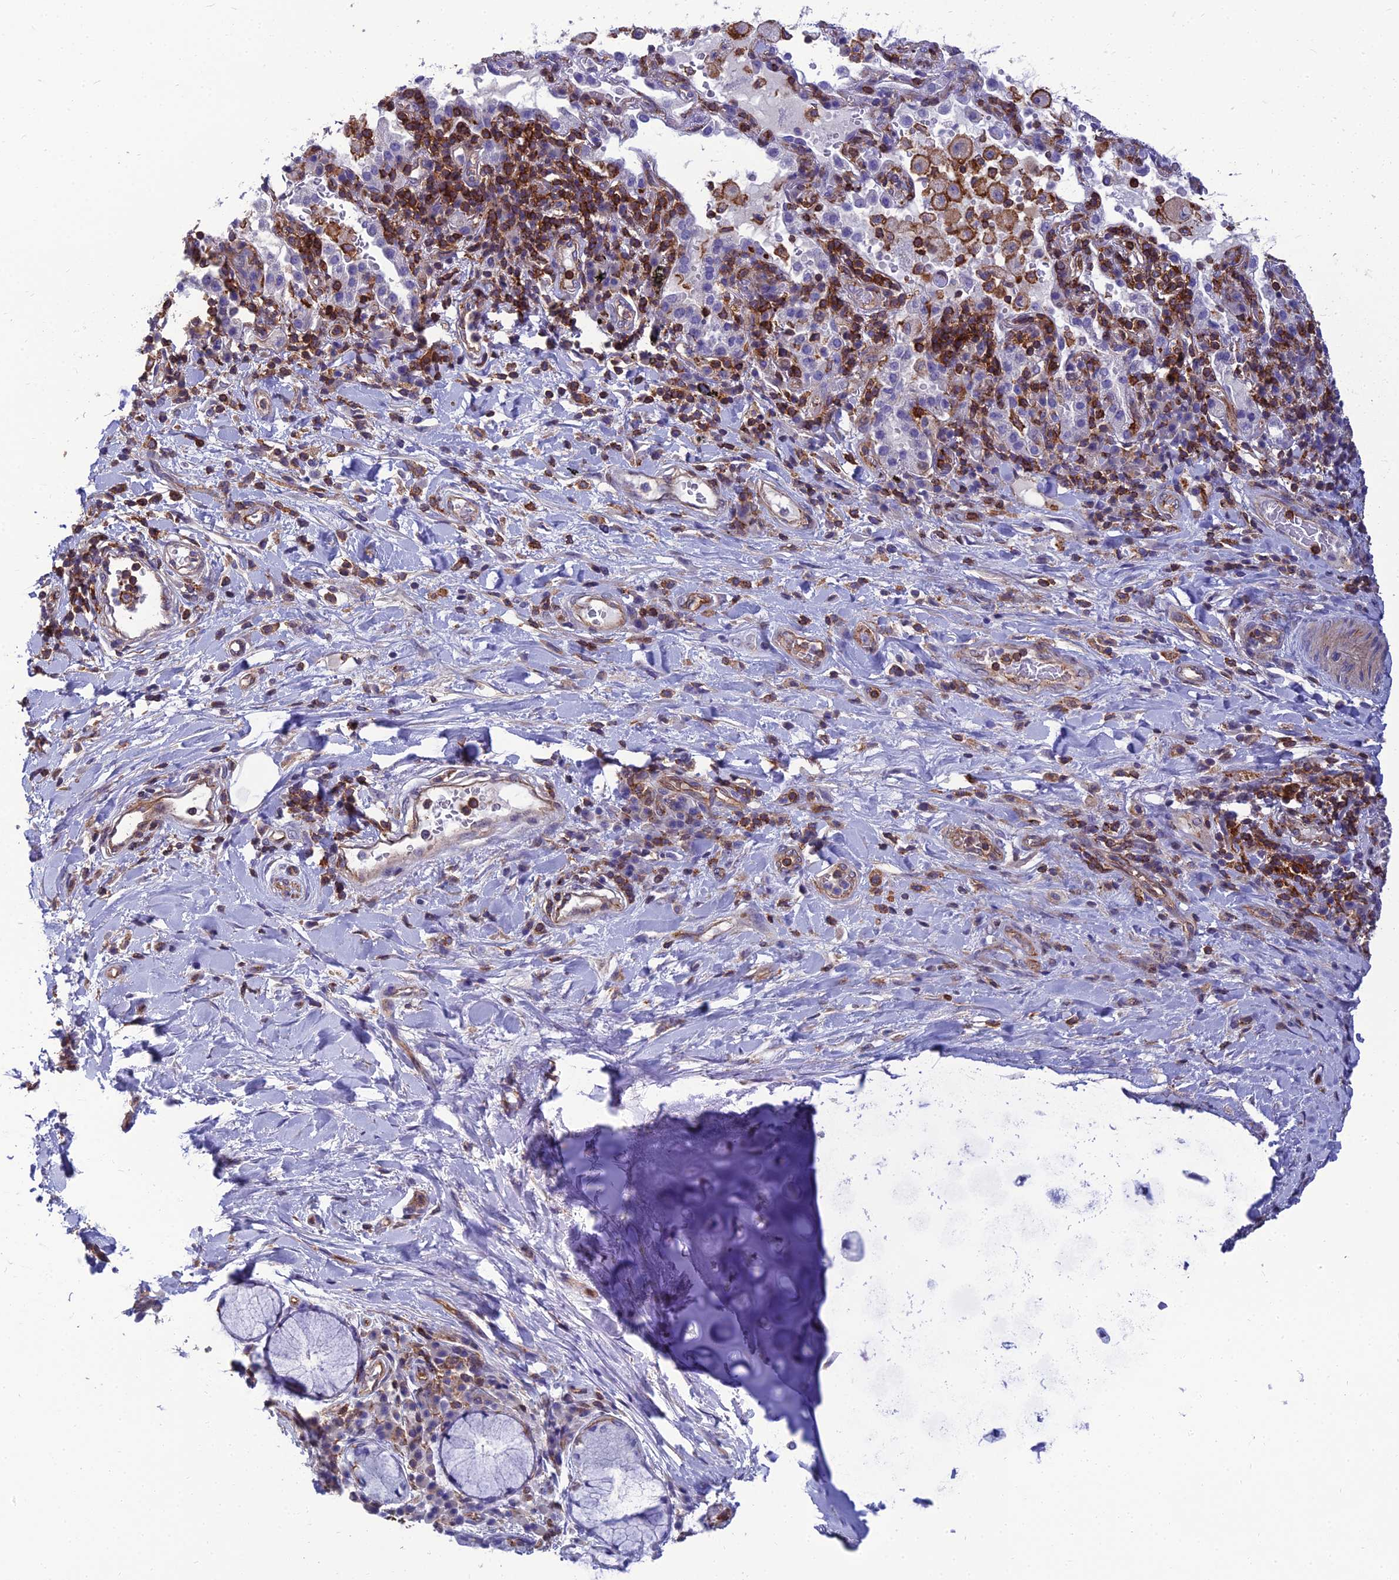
{"staining": {"intensity": "negative", "quantity": "none", "location": "none"}, "tissue": "adipose tissue", "cell_type": "Adipocytes", "image_type": "normal", "snomed": [{"axis": "morphology", "description": "Normal tissue, NOS"}, {"axis": "morphology", "description": "Squamous cell carcinoma, NOS"}, {"axis": "topography", "description": "Bronchus"}, {"axis": "topography", "description": "Lung"}], "caption": "This is a photomicrograph of immunohistochemistry (IHC) staining of normal adipose tissue, which shows no expression in adipocytes.", "gene": "PPP1R18", "patient": {"sex": "male", "age": 64}}